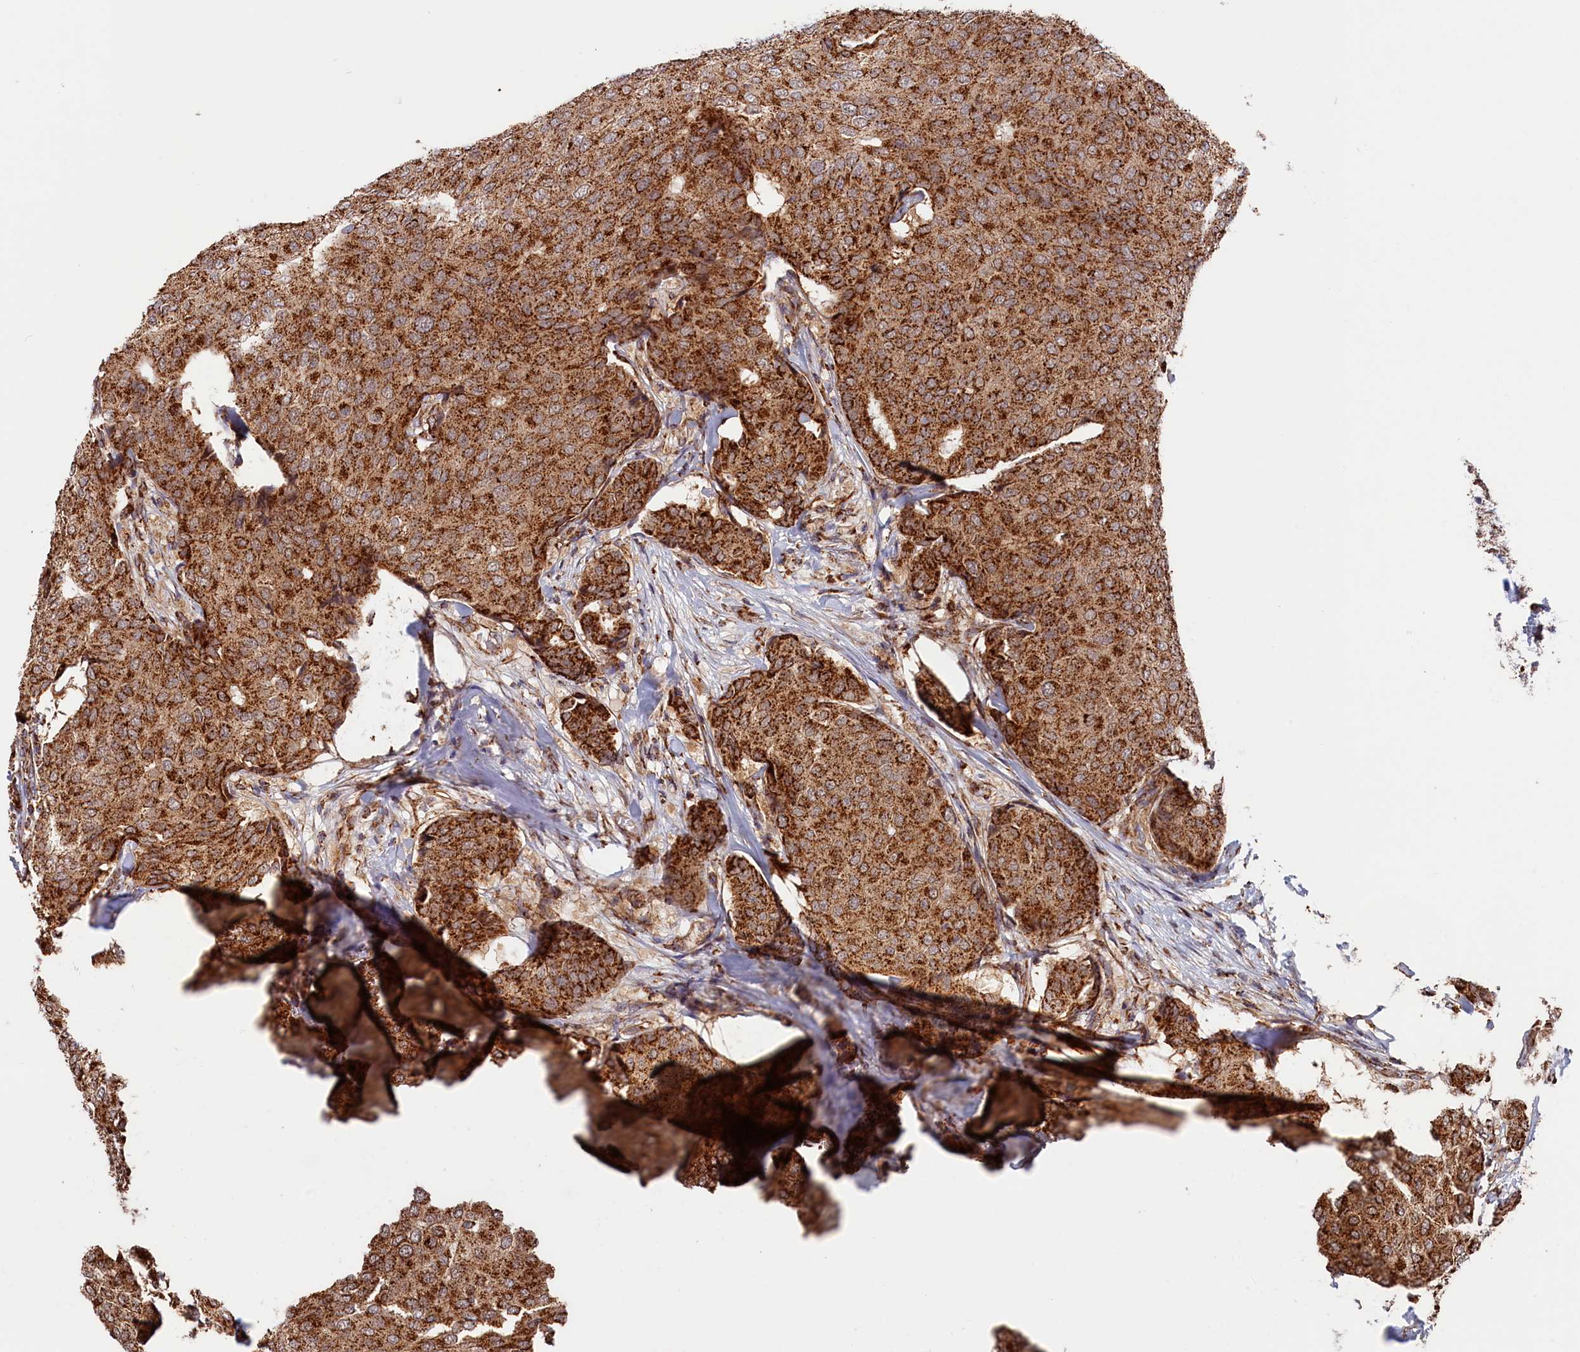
{"staining": {"intensity": "strong", "quantity": ">75%", "location": "cytoplasmic/membranous"}, "tissue": "breast cancer", "cell_type": "Tumor cells", "image_type": "cancer", "snomed": [{"axis": "morphology", "description": "Duct carcinoma"}, {"axis": "topography", "description": "Breast"}], "caption": "Strong cytoplasmic/membranous protein expression is present in about >75% of tumor cells in breast cancer. Using DAB (3,3'-diaminobenzidine) (brown) and hematoxylin (blue) stains, captured at high magnification using brightfield microscopy.", "gene": "MACROD1", "patient": {"sex": "female", "age": 75}}